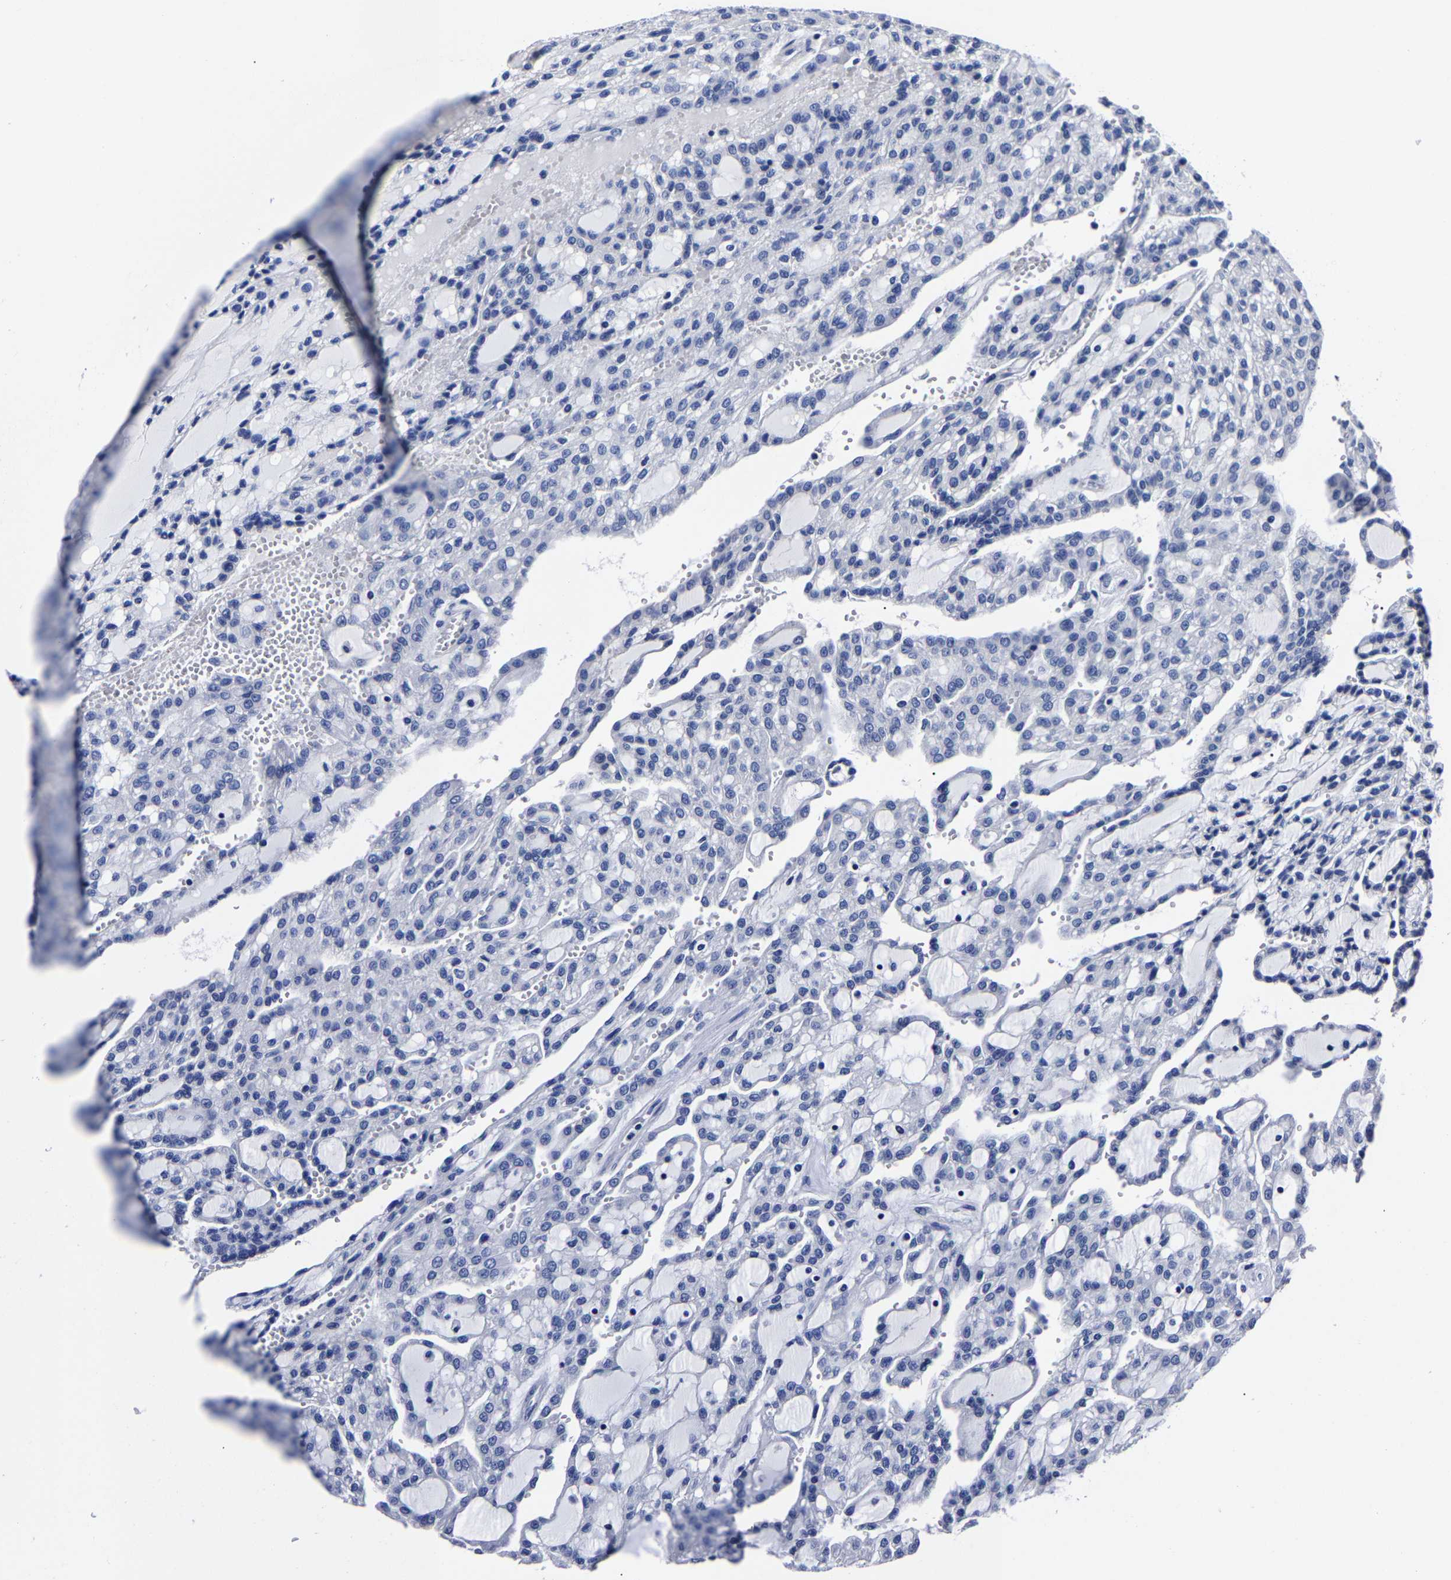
{"staining": {"intensity": "negative", "quantity": "none", "location": "none"}, "tissue": "renal cancer", "cell_type": "Tumor cells", "image_type": "cancer", "snomed": [{"axis": "morphology", "description": "Adenocarcinoma, NOS"}, {"axis": "topography", "description": "Kidney"}], "caption": "This is an immunohistochemistry image of renal cancer (adenocarcinoma). There is no expression in tumor cells.", "gene": "CPA2", "patient": {"sex": "male", "age": 63}}